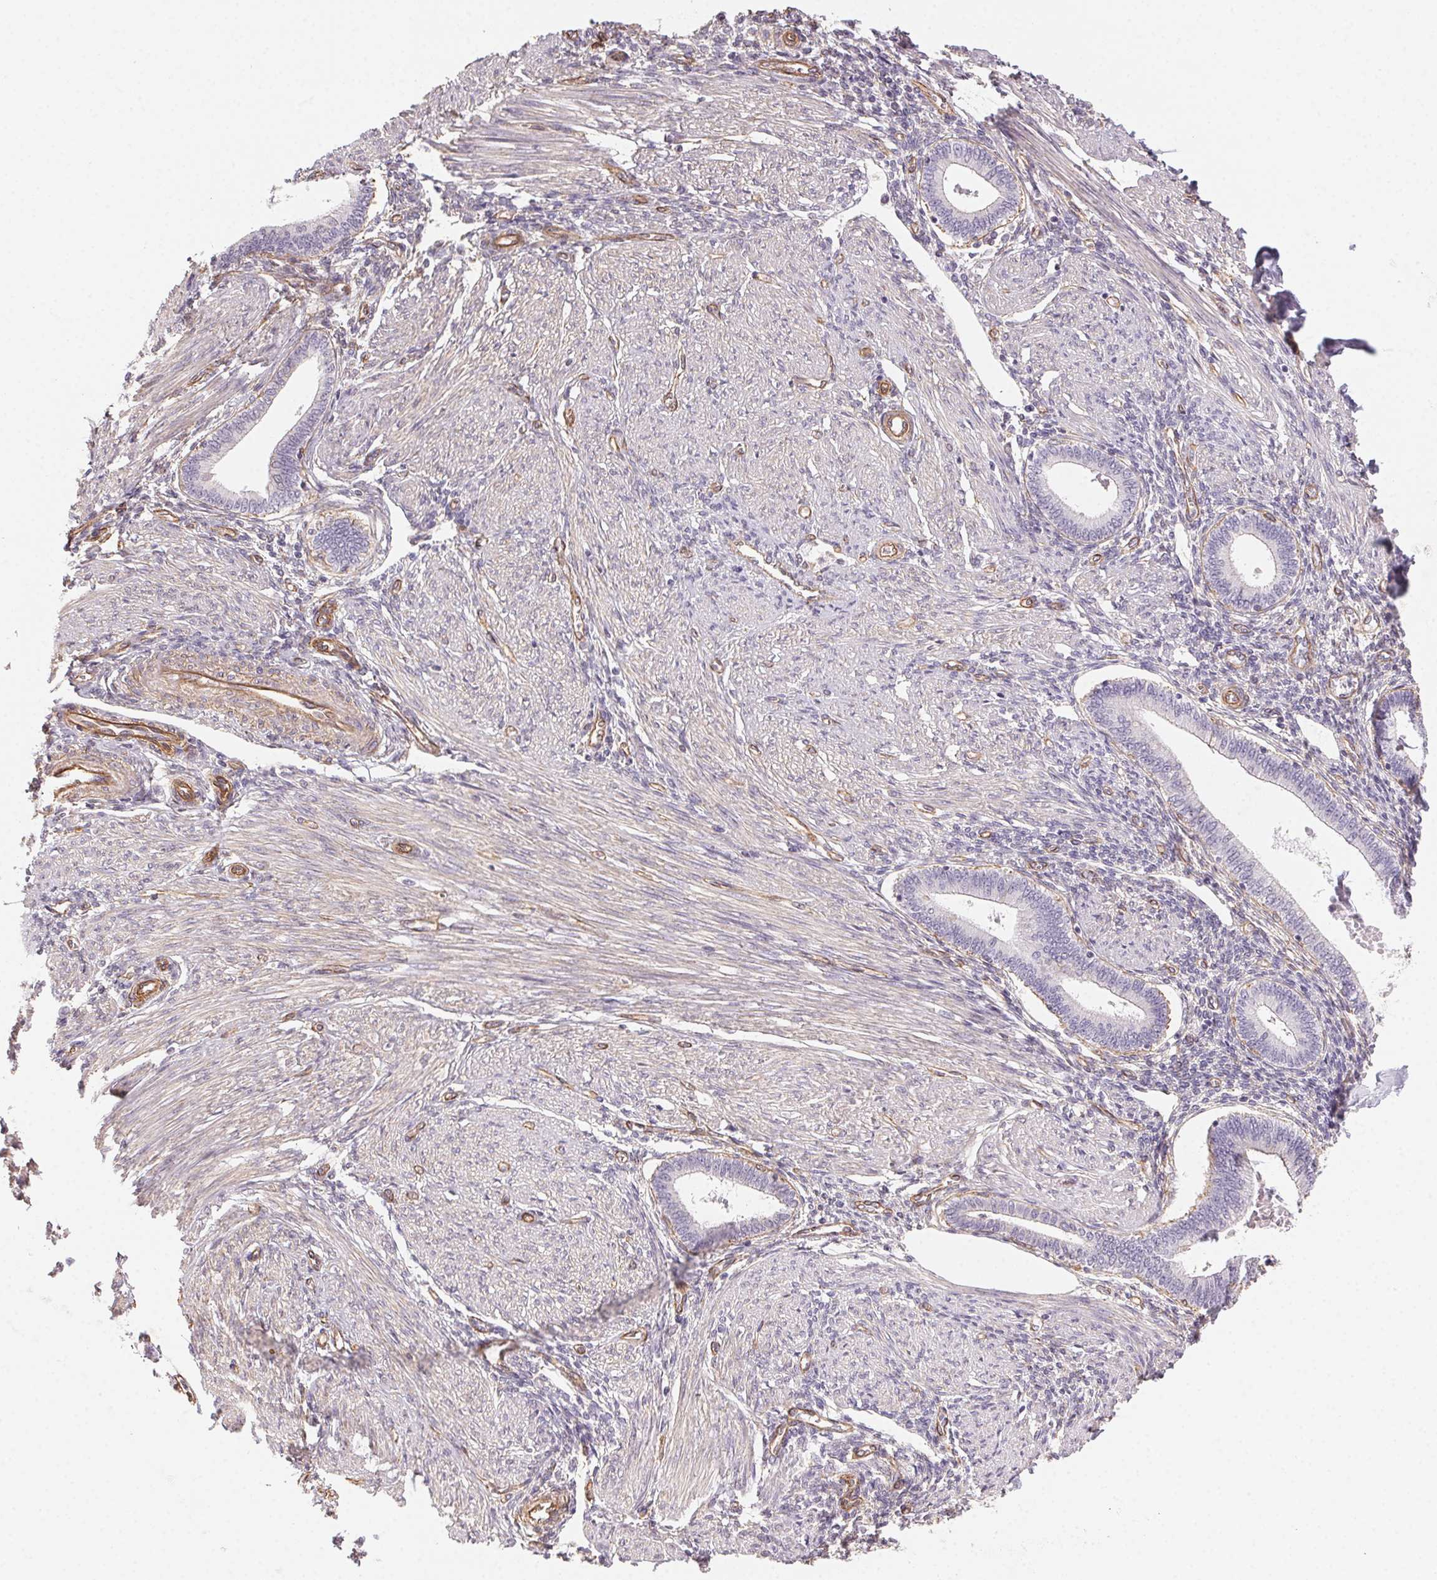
{"staining": {"intensity": "negative", "quantity": "none", "location": "none"}, "tissue": "endometrium", "cell_type": "Cells in endometrial stroma", "image_type": "normal", "snomed": [{"axis": "morphology", "description": "Normal tissue, NOS"}, {"axis": "topography", "description": "Endometrium"}], "caption": "High magnification brightfield microscopy of normal endometrium stained with DAB (3,3'-diaminobenzidine) (brown) and counterstained with hematoxylin (blue): cells in endometrial stroma show no significant positivity.", "gene": "PLA2G4F", "patient": {"sex": "female", "age": 42}}